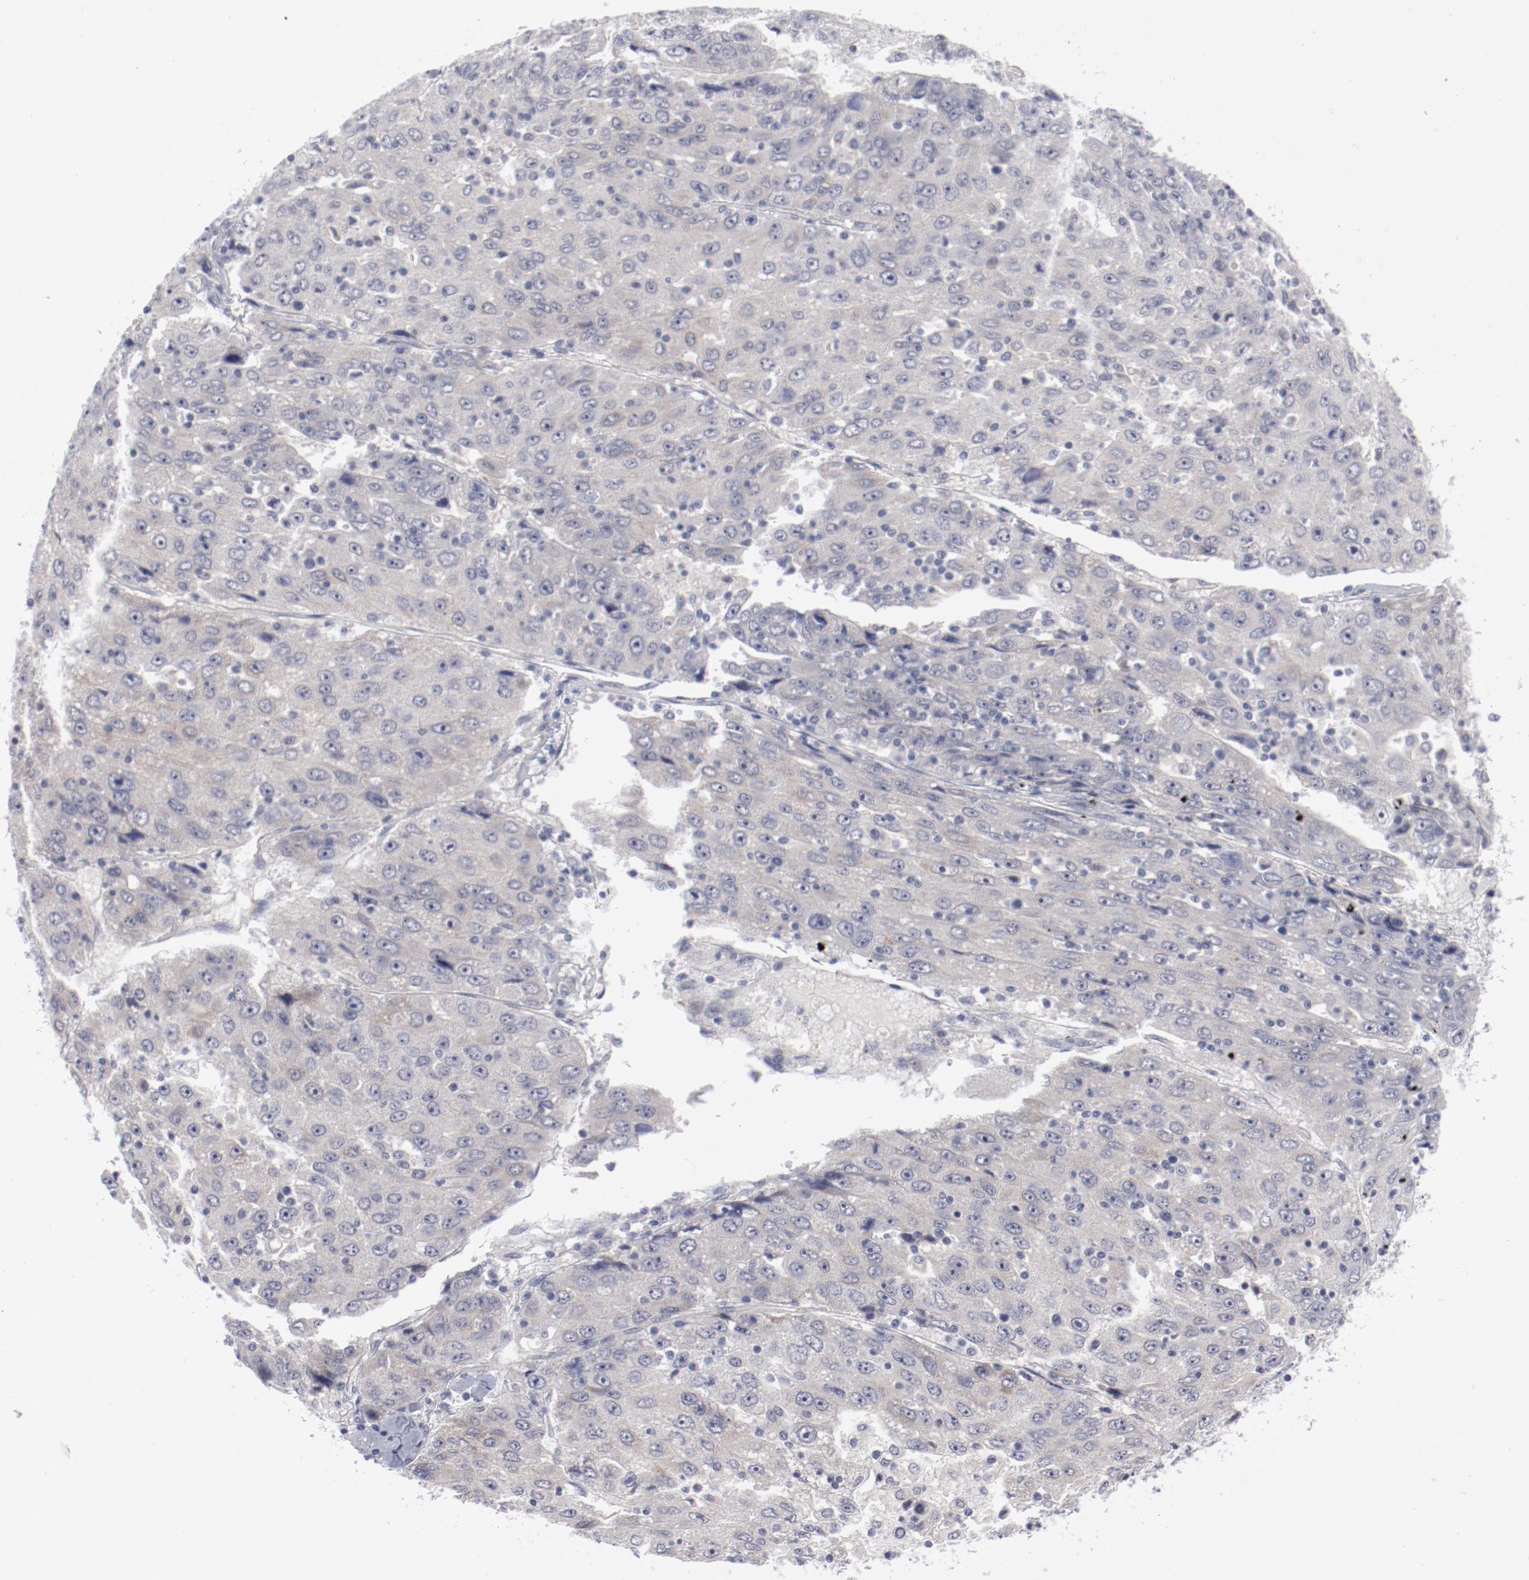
{"staining": {"intensity": "negative", "quantity": "none", "location": "none"}, "tissue": "liver cancer", "cell_type": "Tumor cells", "image_type": "cancer", "snomed": [{"axis": "morphology", "description": "Carcinoma, Hepatocellular, NOS"}, {"axis": "topography", "description": "Liver"}], "caption": "A high-resolution photomicrograph shows immunohistochemistry (IHC) staining of liver cancer (hepatocellular carcinoma), which reveals no significant positivity in tumor cells. (Brightfield microscopy of DAB (3,3'-diaminobenzidine) immunohistochemistry (IHC) at high magnification).", "gene": "SH3BGR", "patient": {"sex": "male", "age": 49}}